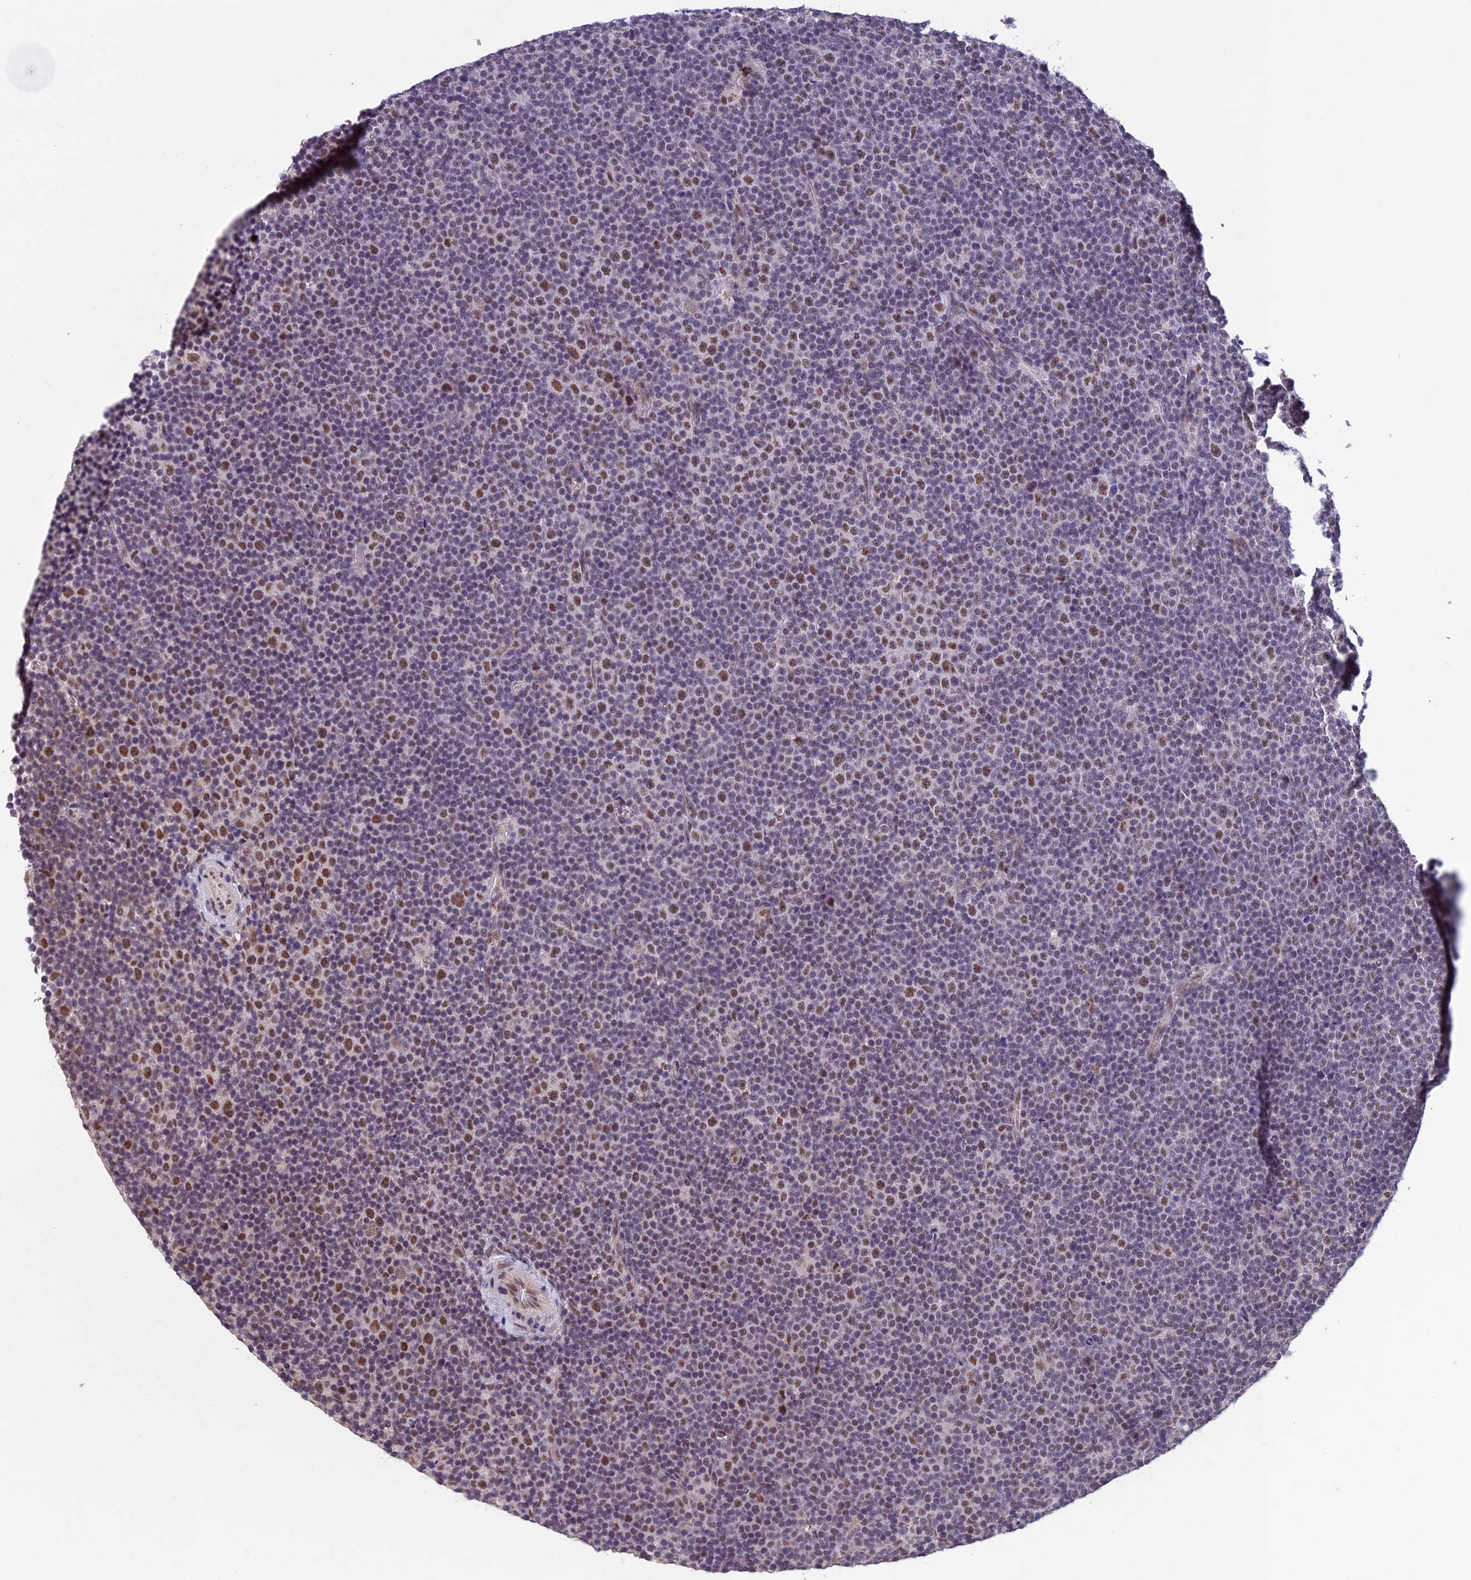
{"staining": {"intensity": "moderate", "quantity": "25%-75%", "location": "nuclear"}, "tissue": "lymphoma", "cell_type": "Tumor cells", "image_type": "cancer", "snomed": [{"axis": "morphology", "description": "Malignant lymphoma, non-Hodgkin's type, Low grade"}, {"axis": "topography", "description": "Lymph node"}], "caption": "Moderate nuclear staining is seen in approximately 25%-75% of tumor cells in malignant lymphoma, non-Hodgkin's type (low-grade).", "gene": "RNF40", "patient": {"sex": "female", "age": 67}}